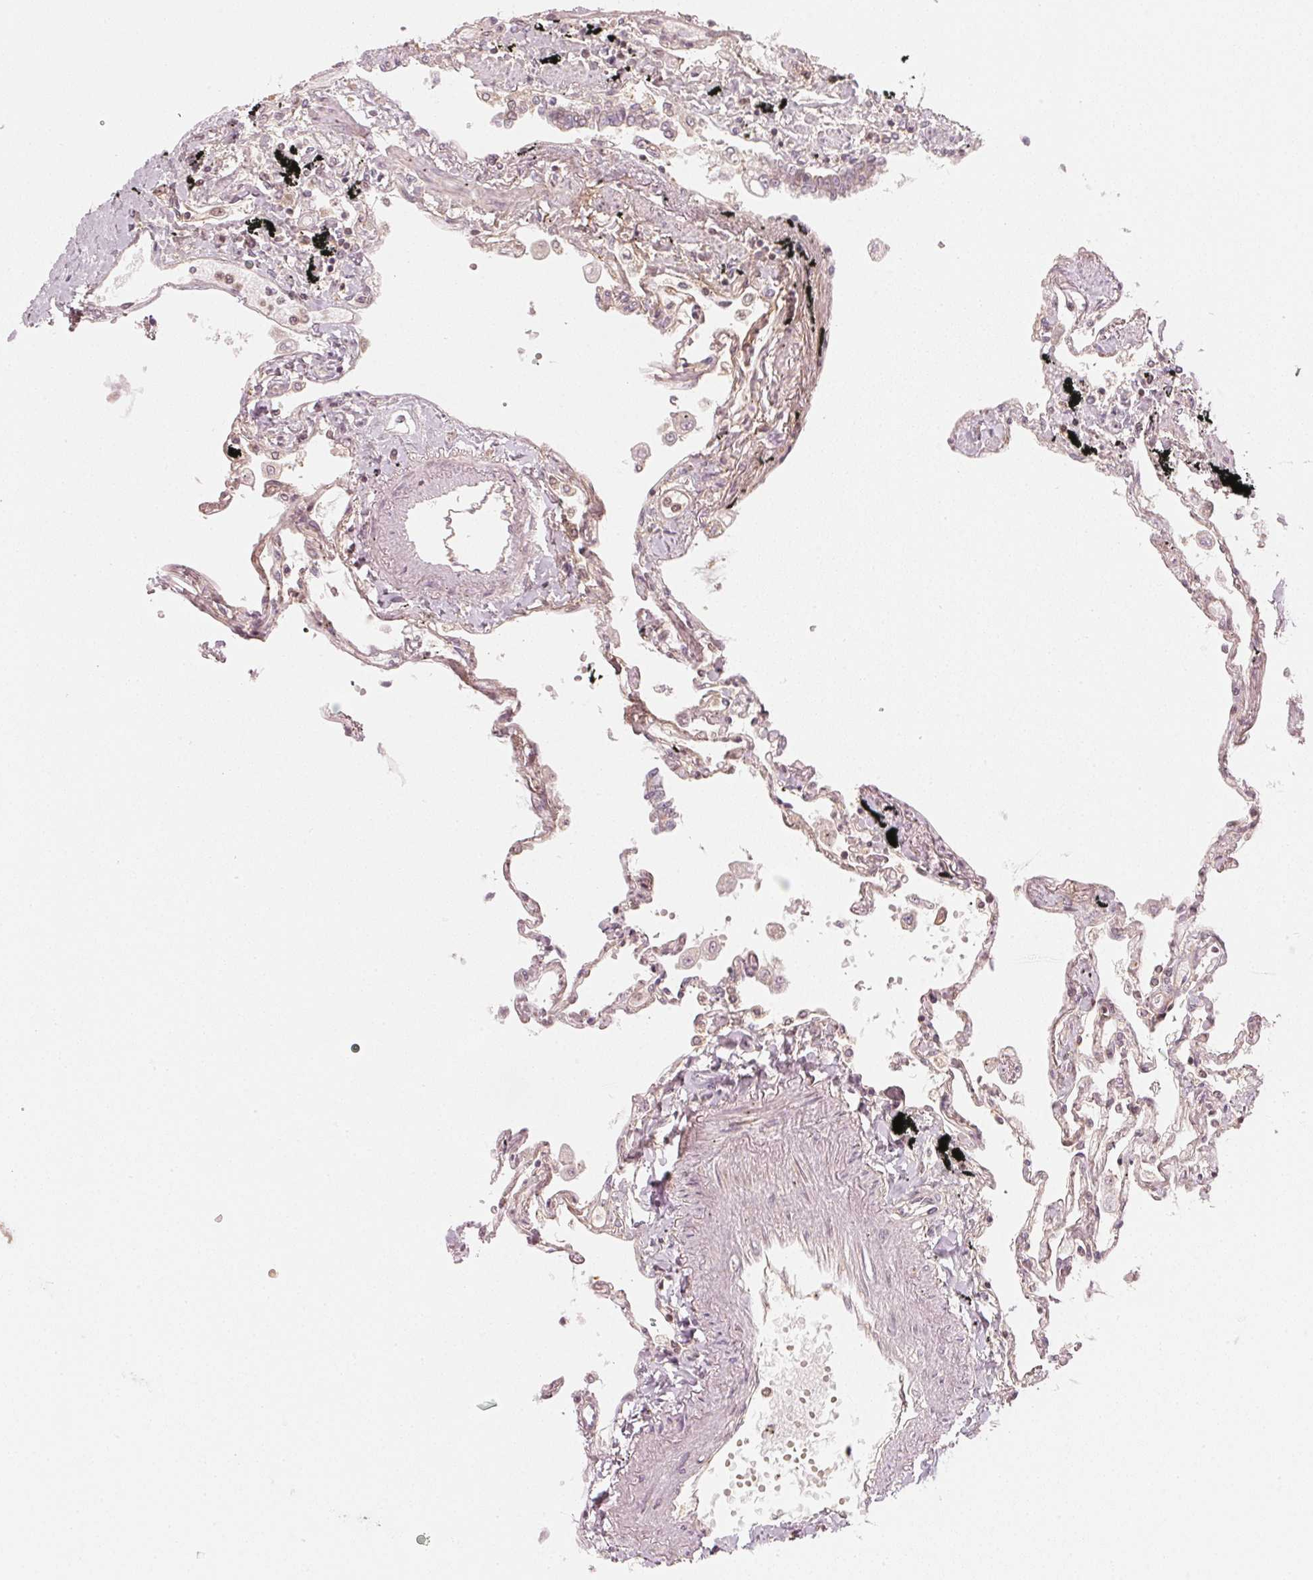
{"staining": {"intensity": "weak", "quantity": "25%-75%", "location": "cytoplasmic/membranous,nuclear"}, "tissue": "lung", "cell_type": "Alveolar cells", "image_type": "normal", "snomed": [{"axis": "morphology", "description": "Normal tissue, NOS"}, {"axis": "morphology", "description": "Adenocarcinoma, NOS"}, {"axis": "topography", "description": "Cartilage tissue"}, {"axis": "topography", "description": "Lung"}], "caption": "This histopathology image displays immunohistochemistry (IHC) staining of normal lung, with low weak cytoplasmic/membranous,nuclear positivity in about 25%-75% of alveolar cells.", "gene": "UBE2L3", "patient": {"sex": "female", "age": 67}}